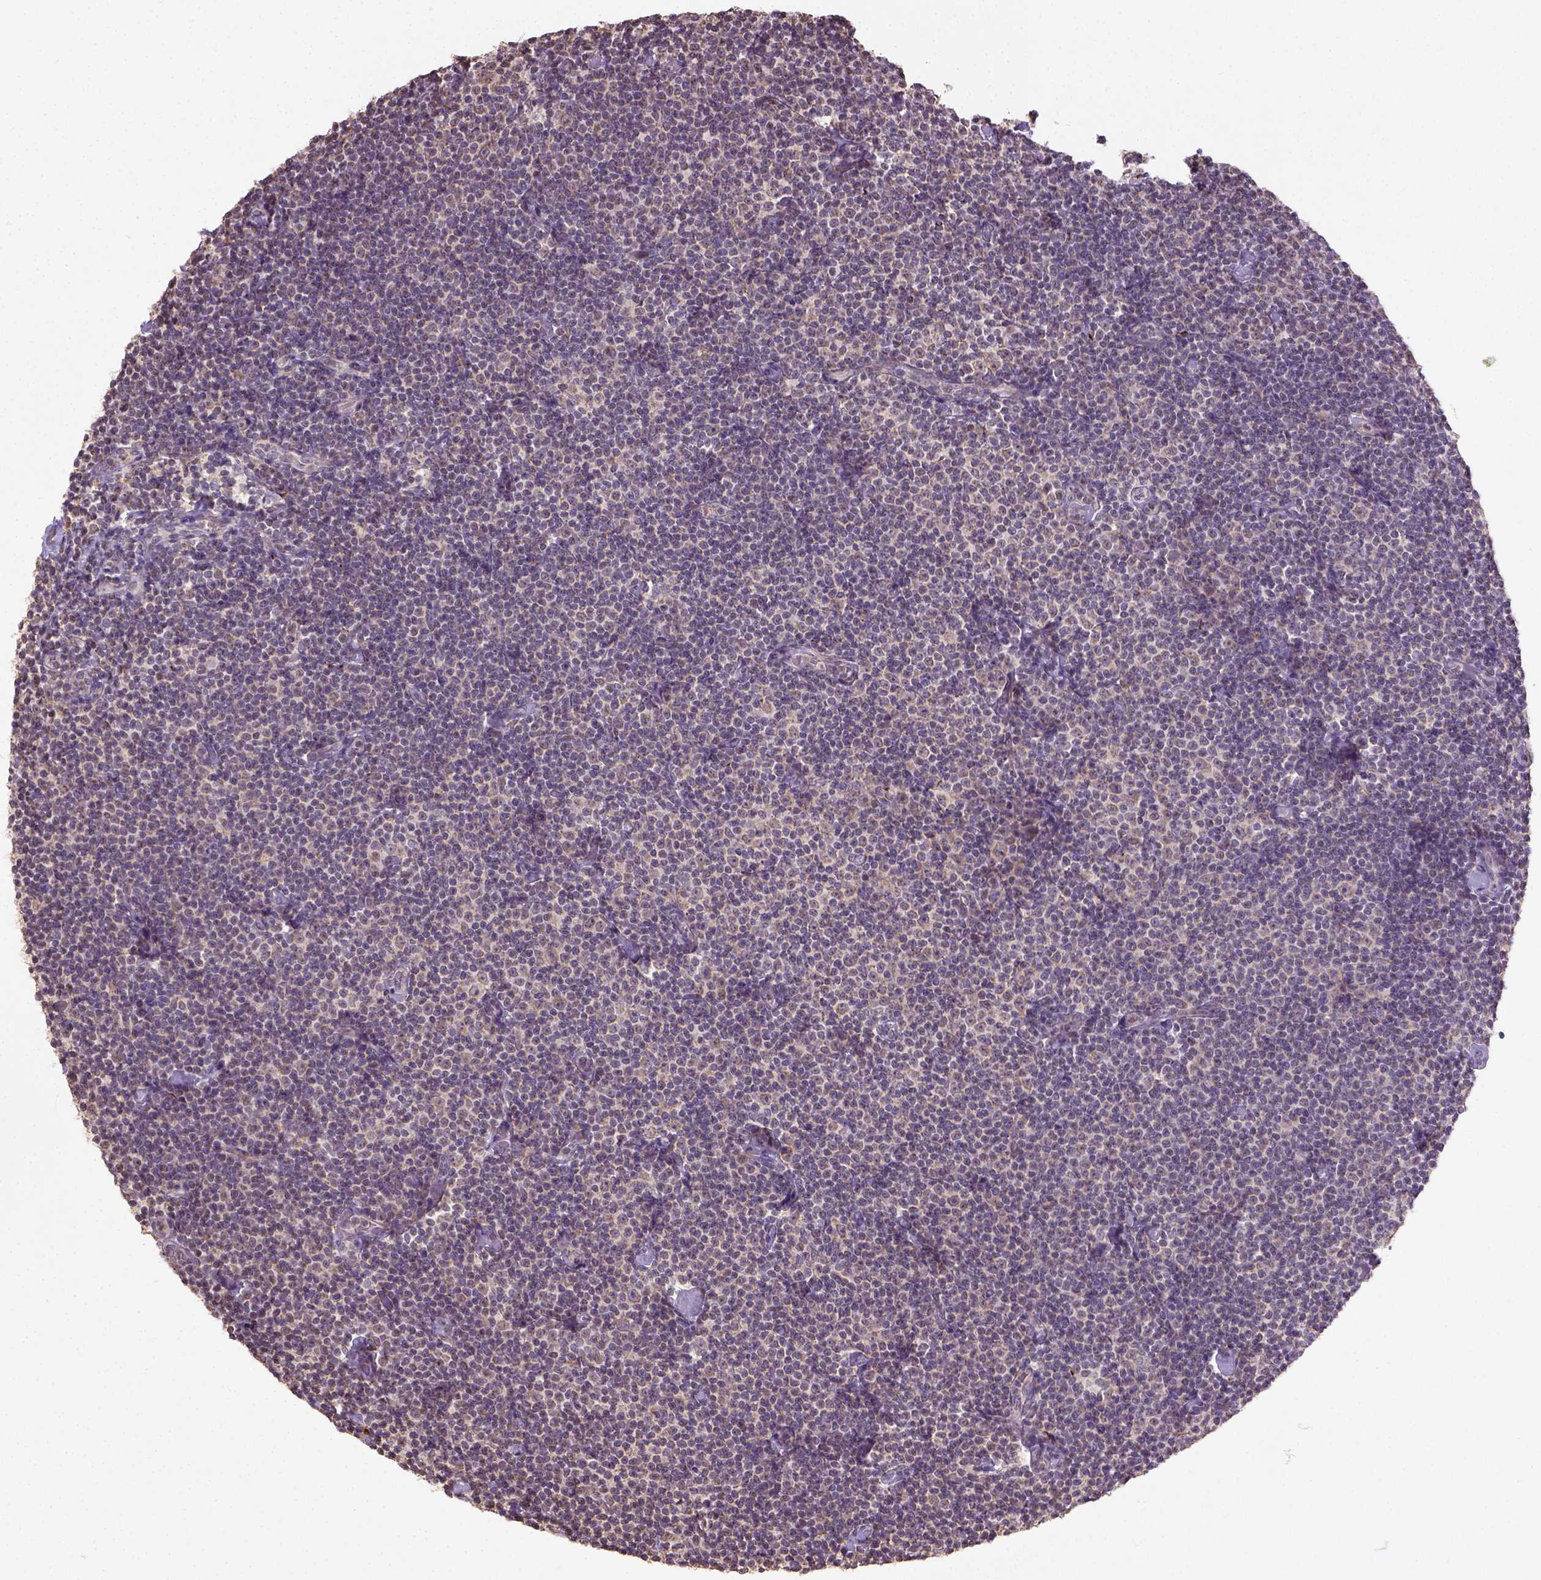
{"staining": {"intensity": "negative", "quantity": "none", "location": "none"}, "tissue": "lymphoma", "cell_type": "Tumor cells", "image_type": "cancer", "snomed": [{"axis": "morphology", "description": "Malignant lymphoma, non-Hodgkin's type, Low grade"}, {"axis": "topography", "description": "Lymph node"}], "caption": "DAB immunohistochemical staining of human lymphoma demonstrates no significant expression in tumor cells.", "gene": "NUDT10", "patient": {"sex": "male", "age": 81}}